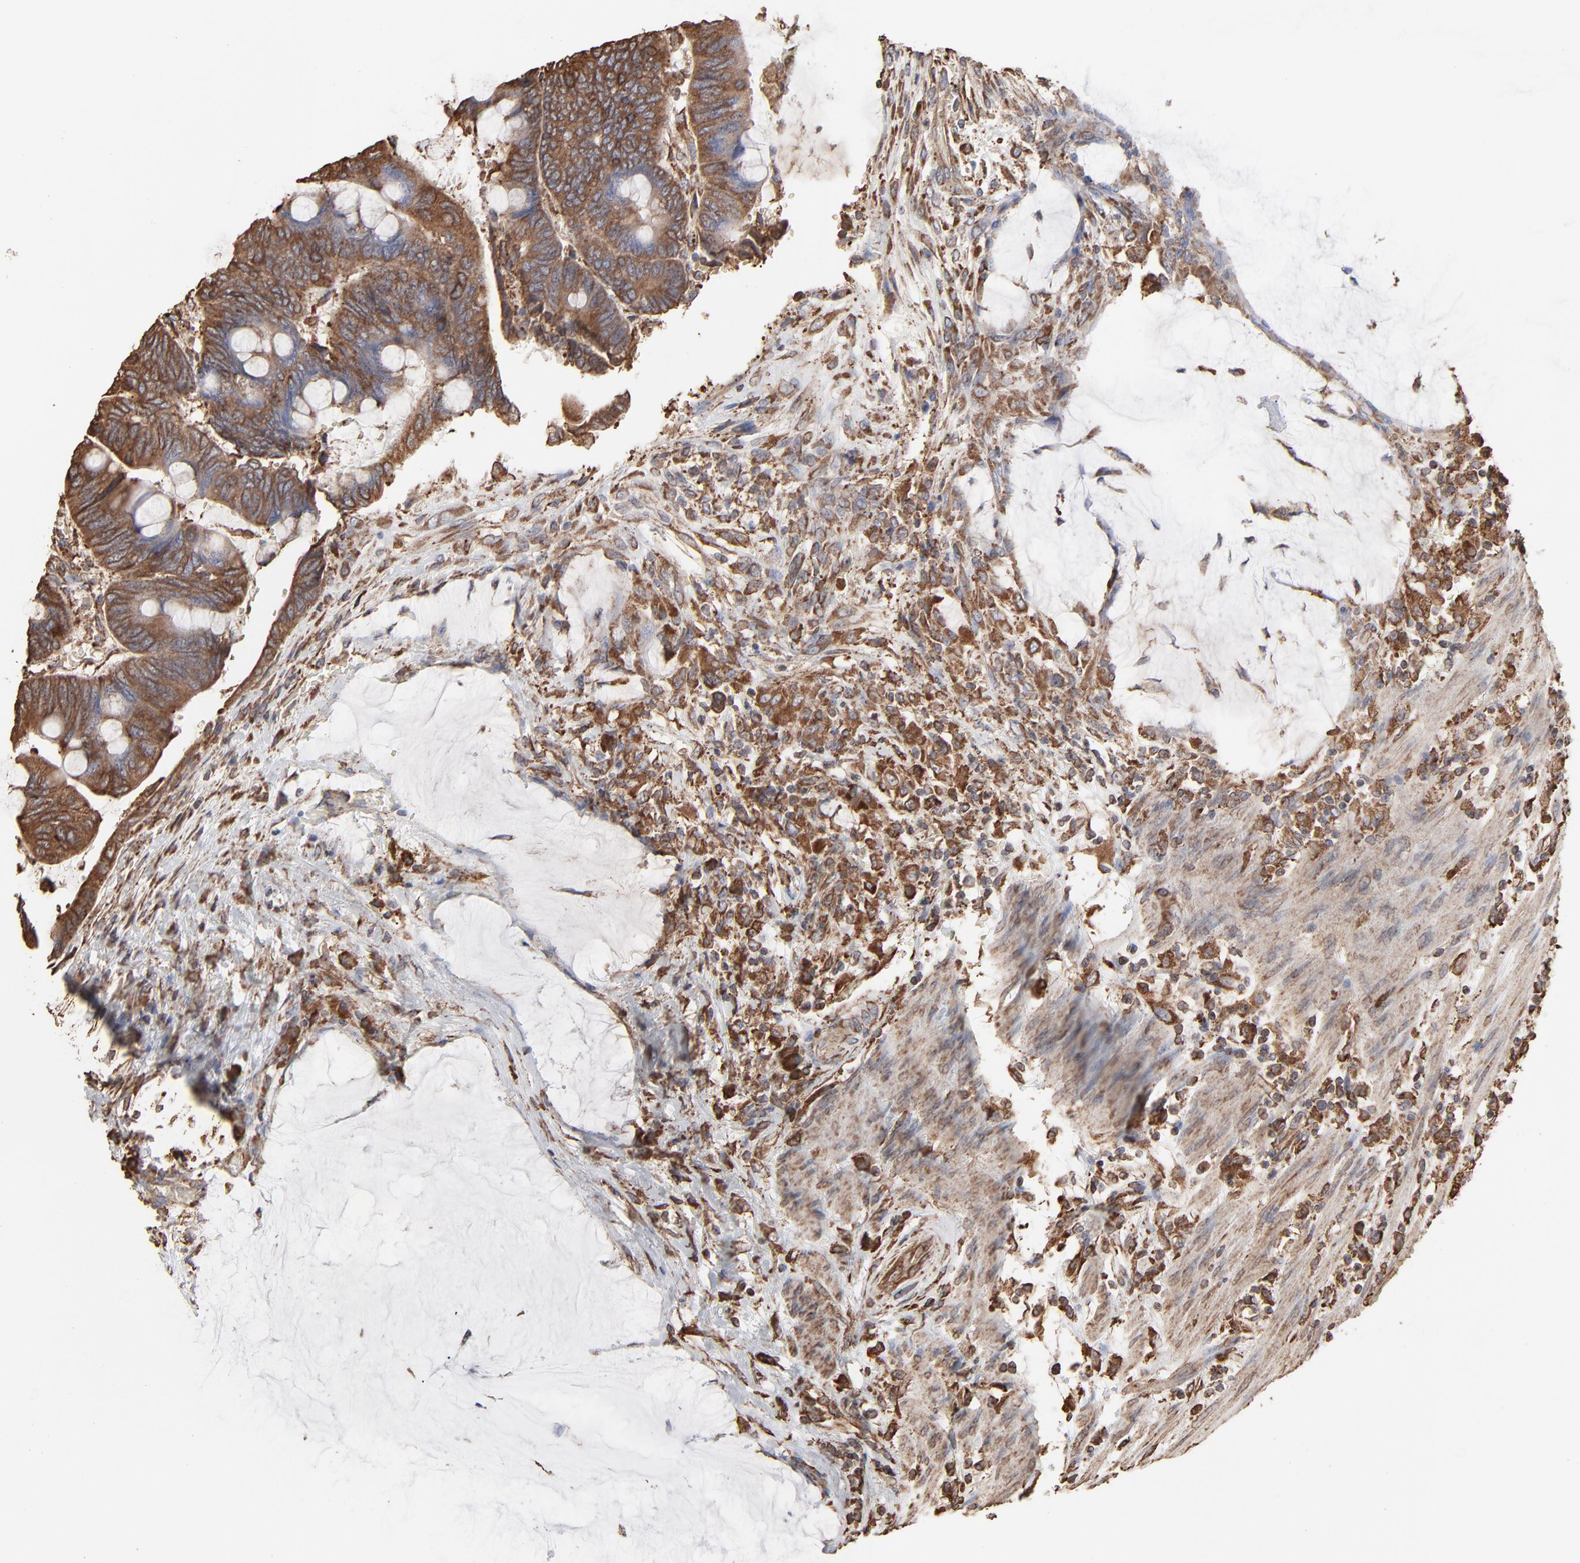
{"staining": {"intensity": "moderate", "quantity": ">75%", "location": "cytoplasmic/membranous"}, "tissue": "colorectal cancer", "cell_type": "Tumor cells", "image_type": "cancer", "snomed": [{"axis": "morphology", "description": "Normal tissue, NOS"}, {"axis": "morphology", "description": "Adenocarcinoma, NOS"}, {"axis": "topography", "description": "Rectum"}], "caption": "Immunohistochemical staining of colorectal adenocarcinoma exhibits medium levels of moderate cytoplasmic/membranous expression in about >75% of tumor cells.", "gene": "PDIA3", "patient": {"sex": "male", "age": 92}}